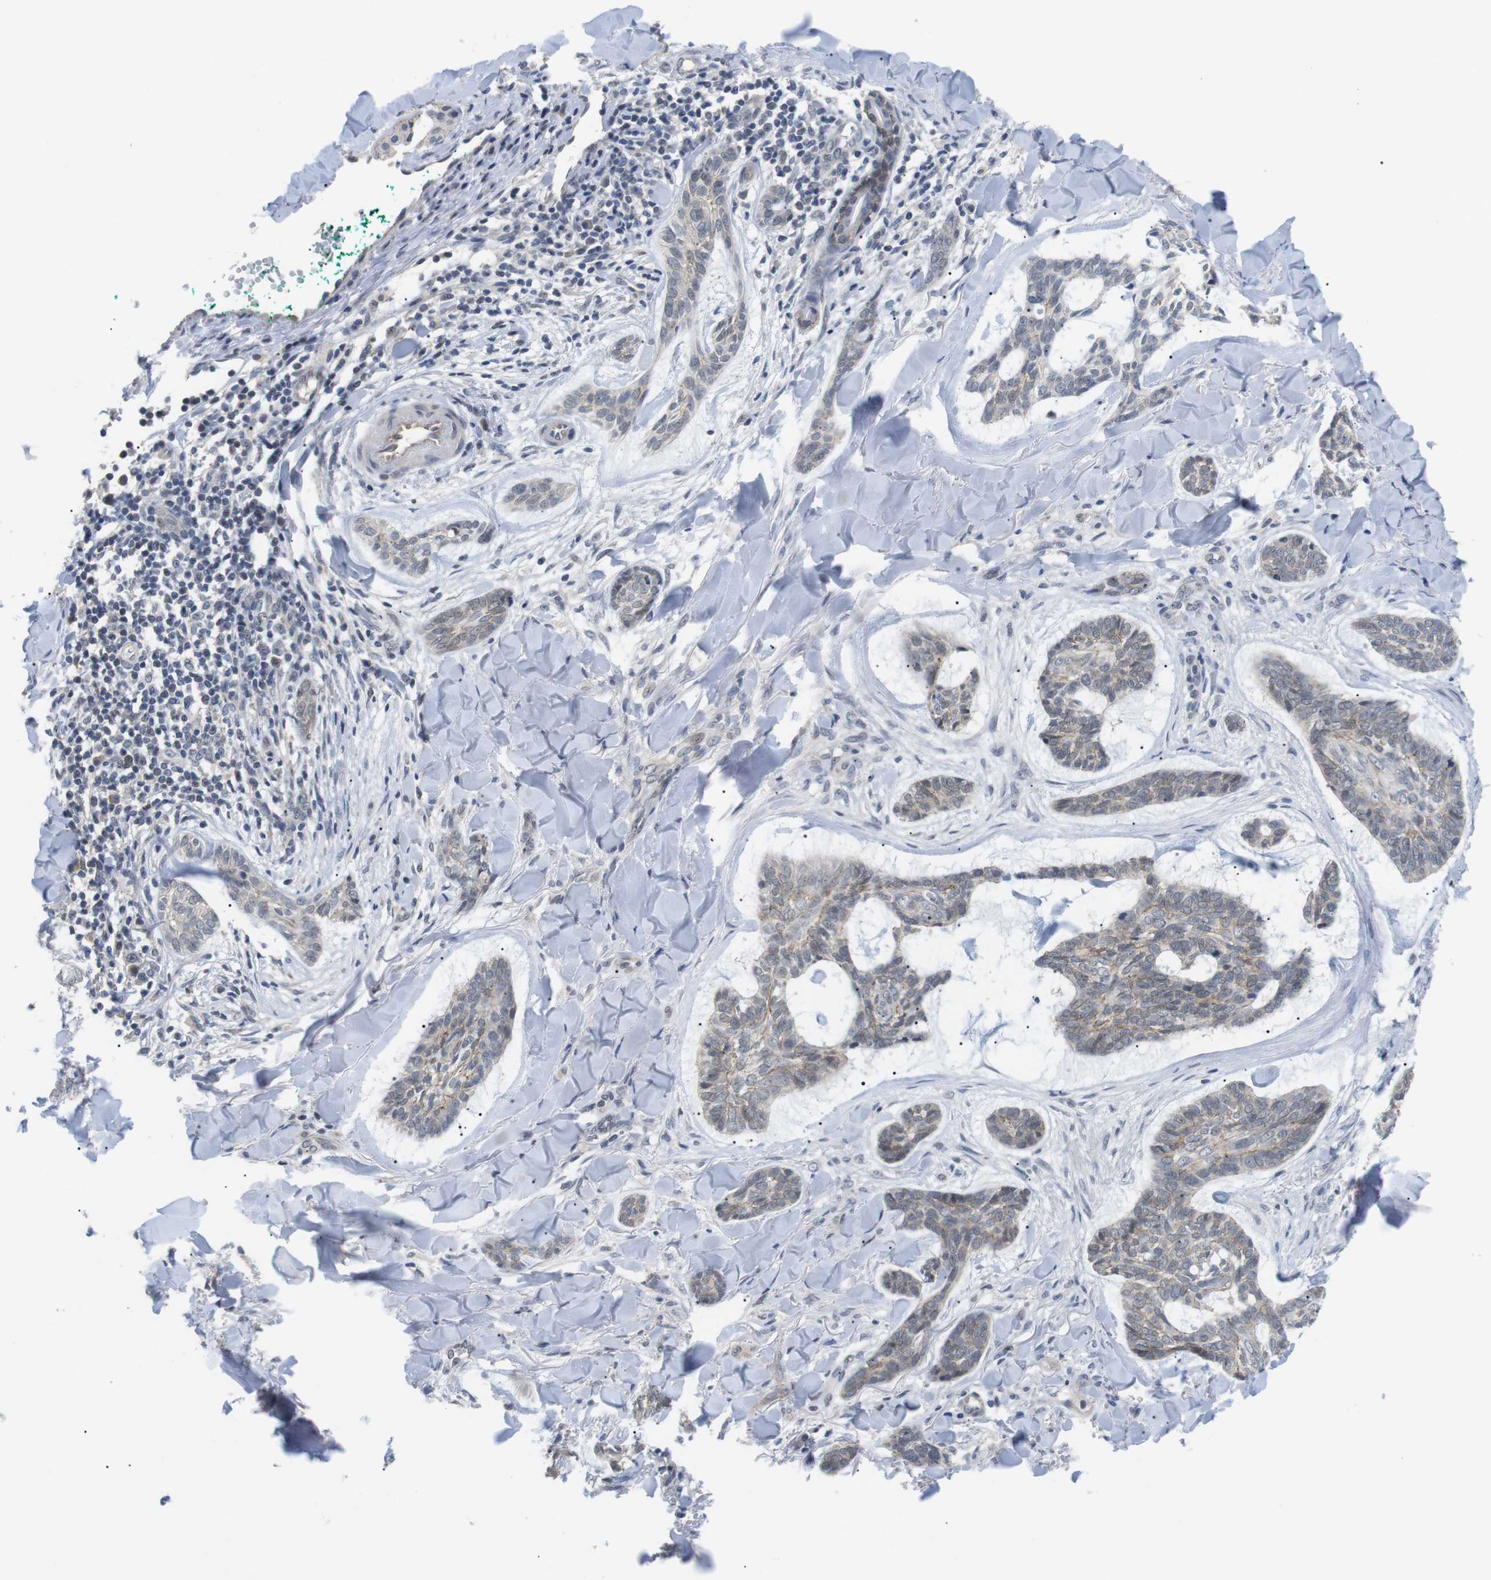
{"staining": {"intensity": "weak", "quantity": "<25%", "location": "cytoplasmic/membranous"}, "tissue": "skin cancer", "cell_type": "Tumor cells", "image_type": "cancer", "snomed": [{"axis": "morphology", "description": "Basal cell carcinoma"}, {"axis": "topography", "description": "Skin"}], "caption": "The image displays no significant expression in tumor cells of basal cell carcinoma (skin).", "gene": "NECTIN1", "patient": {"sex": "male", "age": 43}}